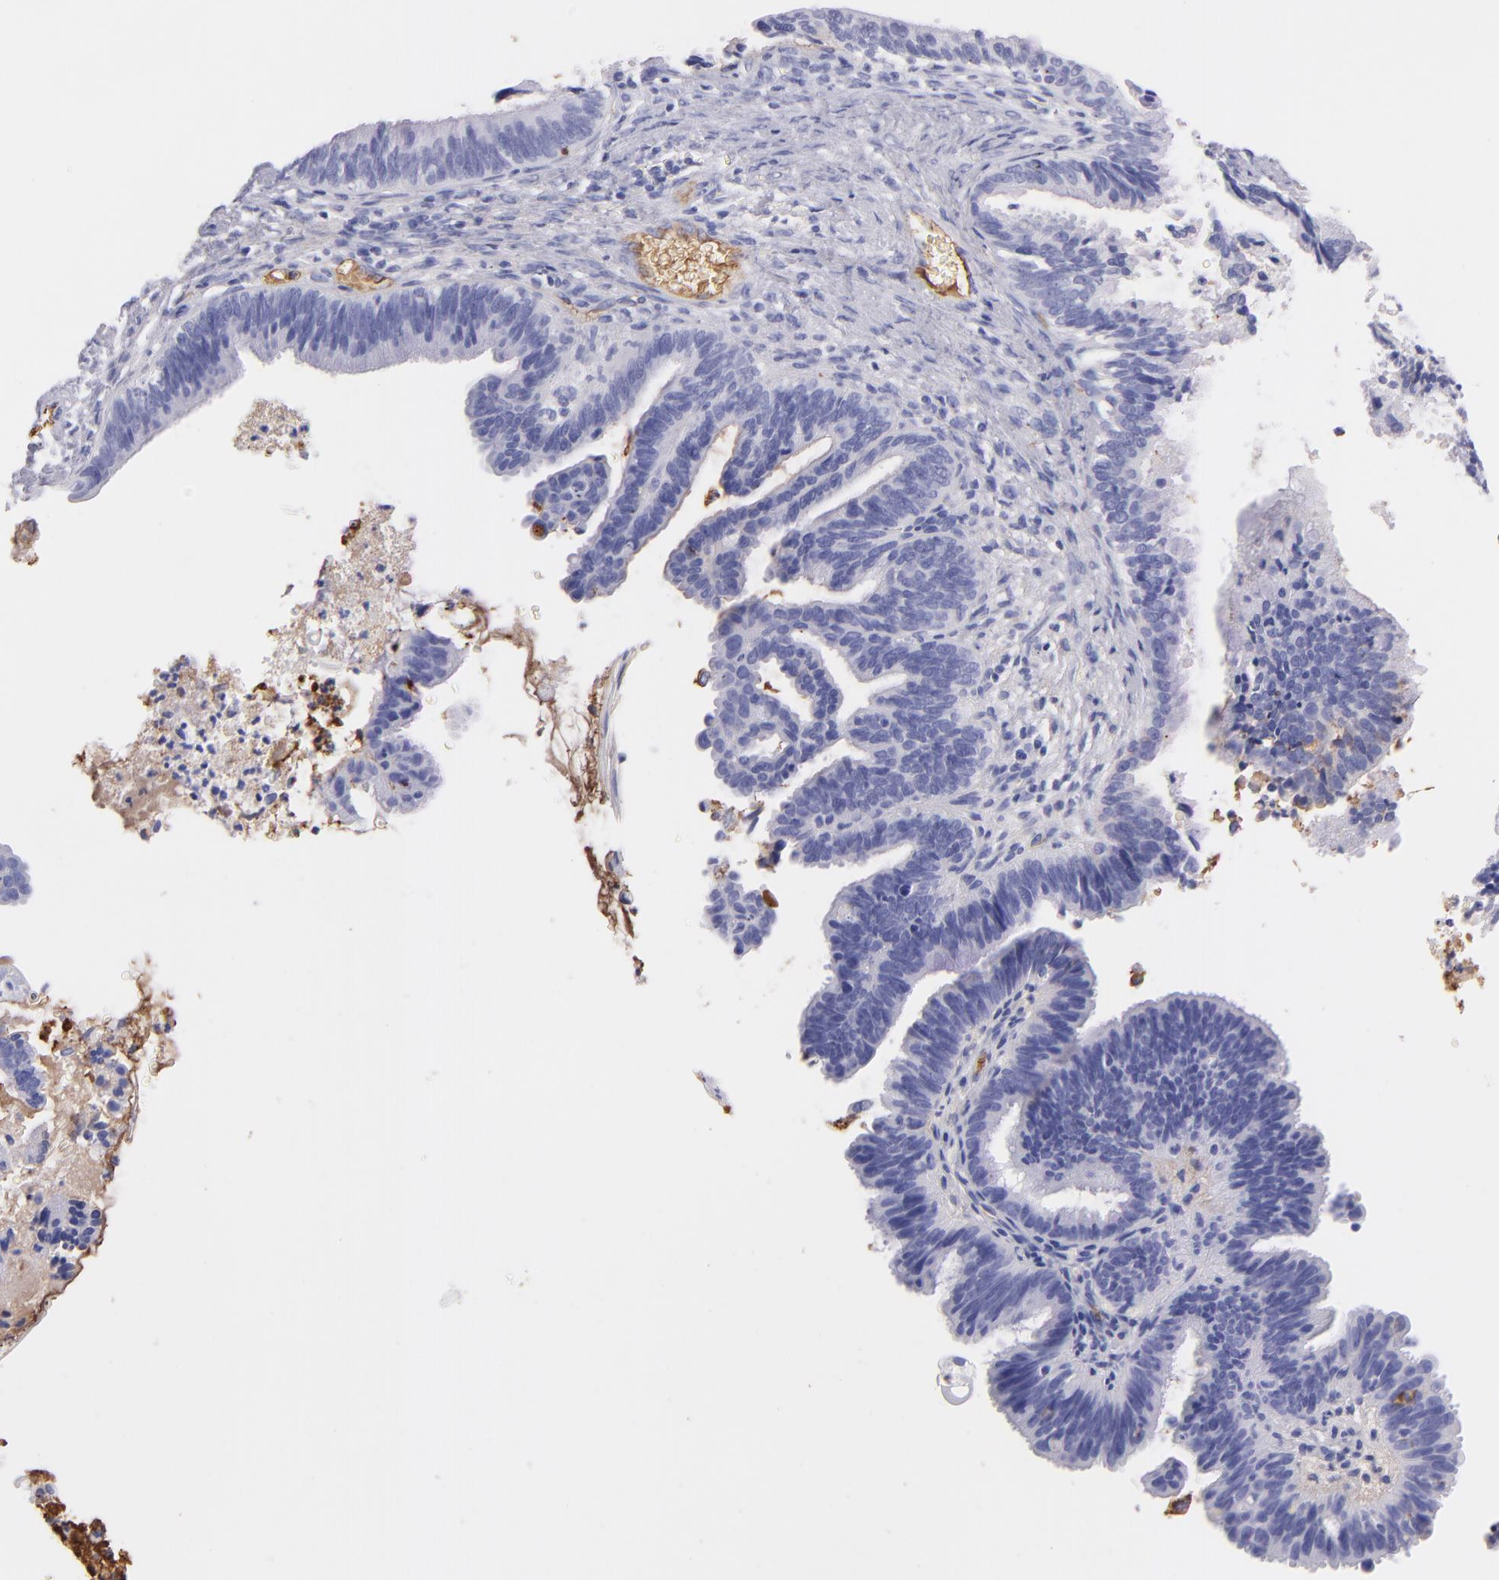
{"staining": {"intensity": "negative", "quantity": "none", "location": "none"}, "tissue": "cervical cancer", "cell_type": "Tumor cells", "image_type": "cancer", "snomed": [{"axis": "morphology", "description": "Adenocarcinoma, NOS"}, {"axis": "topography", "description": "Cervix"}], "caption": "There is no significant expression in tumor cells of cervical adenocarcinoma.", "gene": "FGB", "patient": {"sex": "female", "age": 47}}